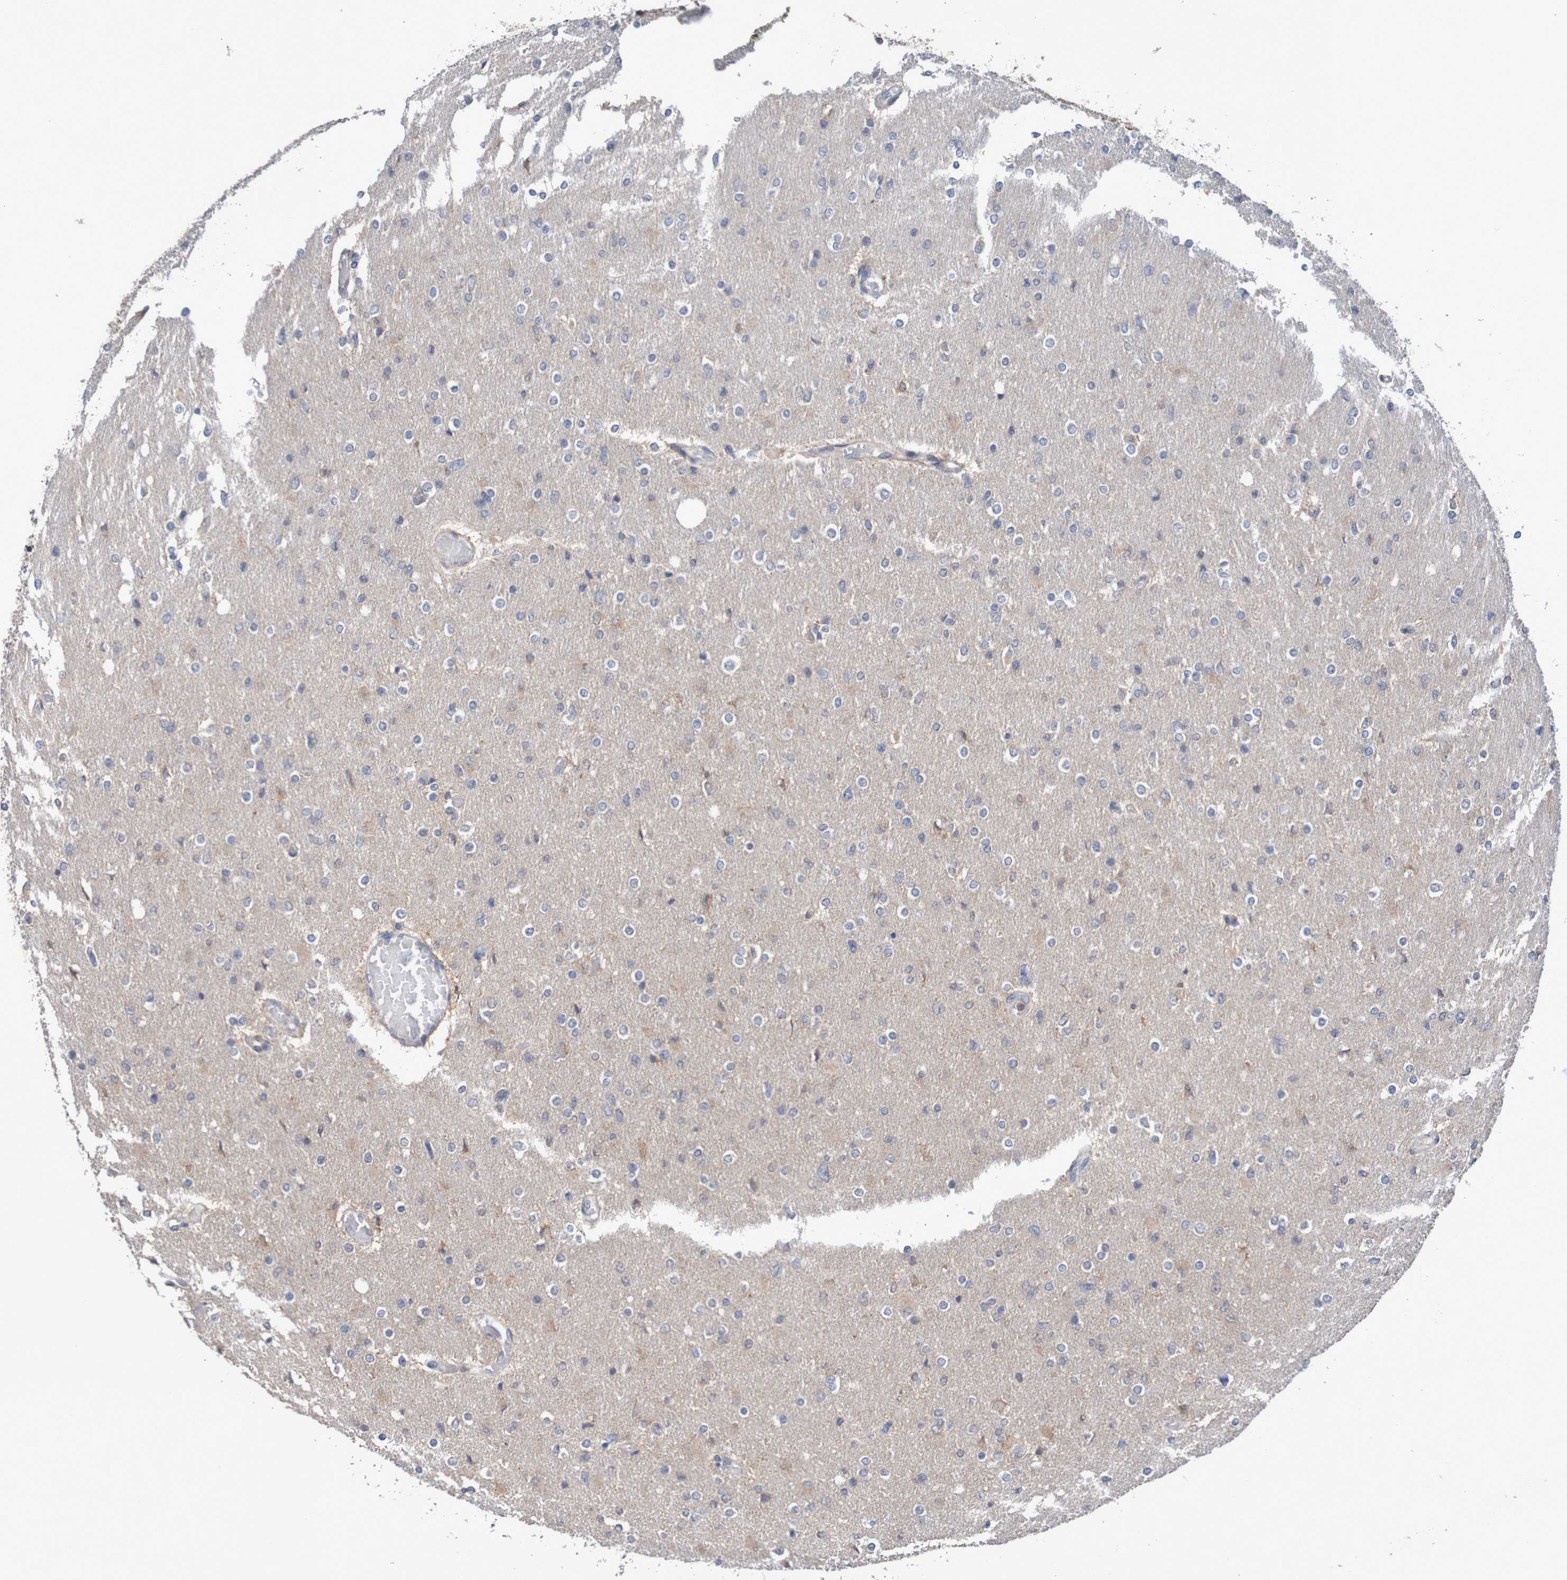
{"staining": {"intensity": "weak", "quantity": "<25%", "location": "cytoplasmic/membranous"}, "tissue": "glioma", "cell_type": "Tumor cells", "image_type": "cancer", "snomed": [{"axis": "morphology", "description": "Glioma, malignant, High grade"}, {"axis": "topography", "description": "Cerebral cortex"}], "caption": "A photomicrograph of glioma stained for a protein displays no brown staining in tumor cells.", "gene": "C3orf18", "patient": {"sex": "female", "age": 36}}